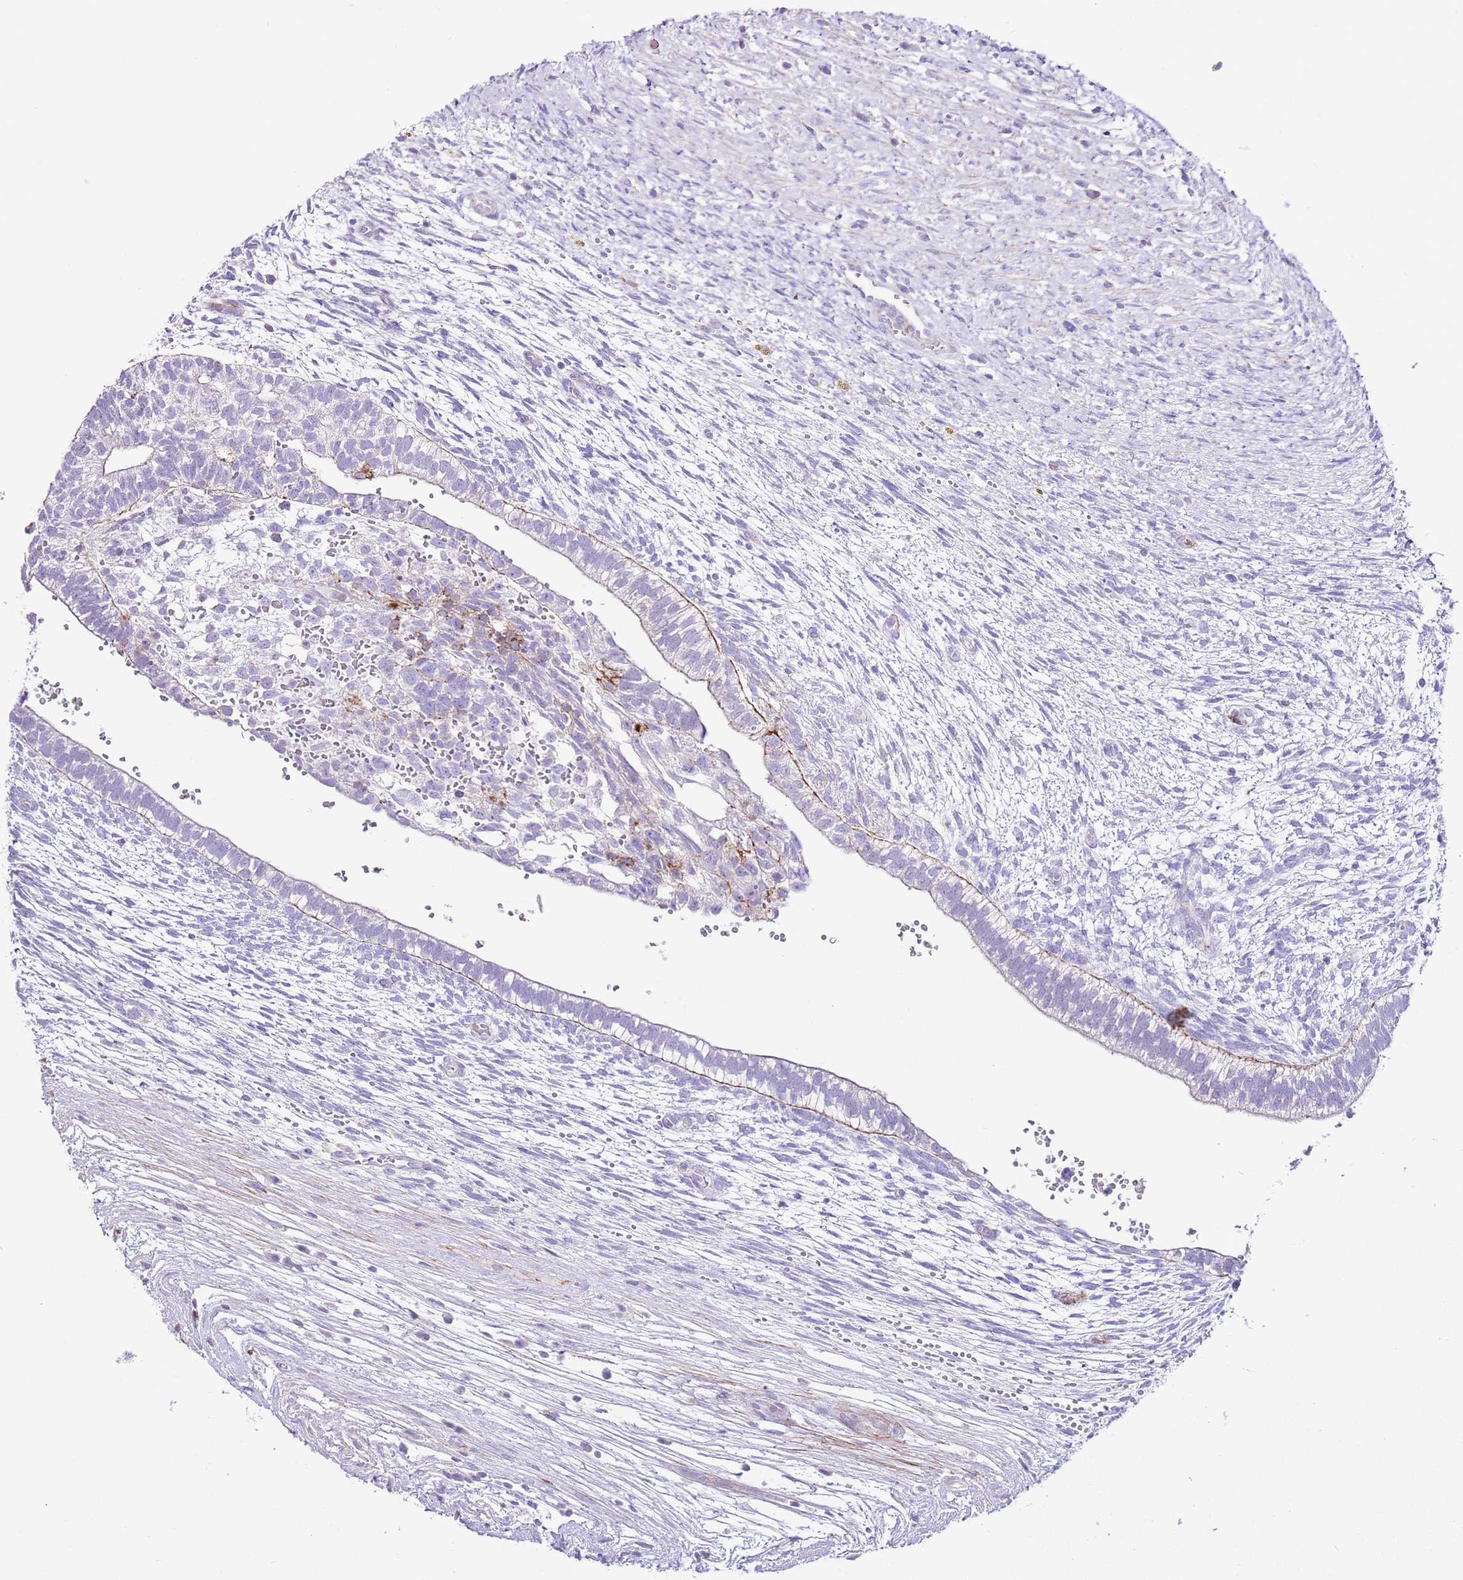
{"staining": {"intensity": "negative", "quantity": "none", "location": "none"}, "tissue": "testis cancer", "cell_type": "Tumor cells", "image_type": "cancer", "snomed": [{"axis": "morphology", "description": "Normal tissue, NOS"}, {"axis": "morphology", "description": "Carcinoma, Embryonal, NOS"}, {"axis": "topography", "description": "Testis"}], "caption": "A photomicrograph of testis embryonal carcinoma stained for a protein demonstrates no brown staining in tumor cells. (DAB immunohistochemistry visualized using brightfield microscopy, high magnification).", "gene": "ALDH3A1", "patient": {"sex": "male", "age": 32}}